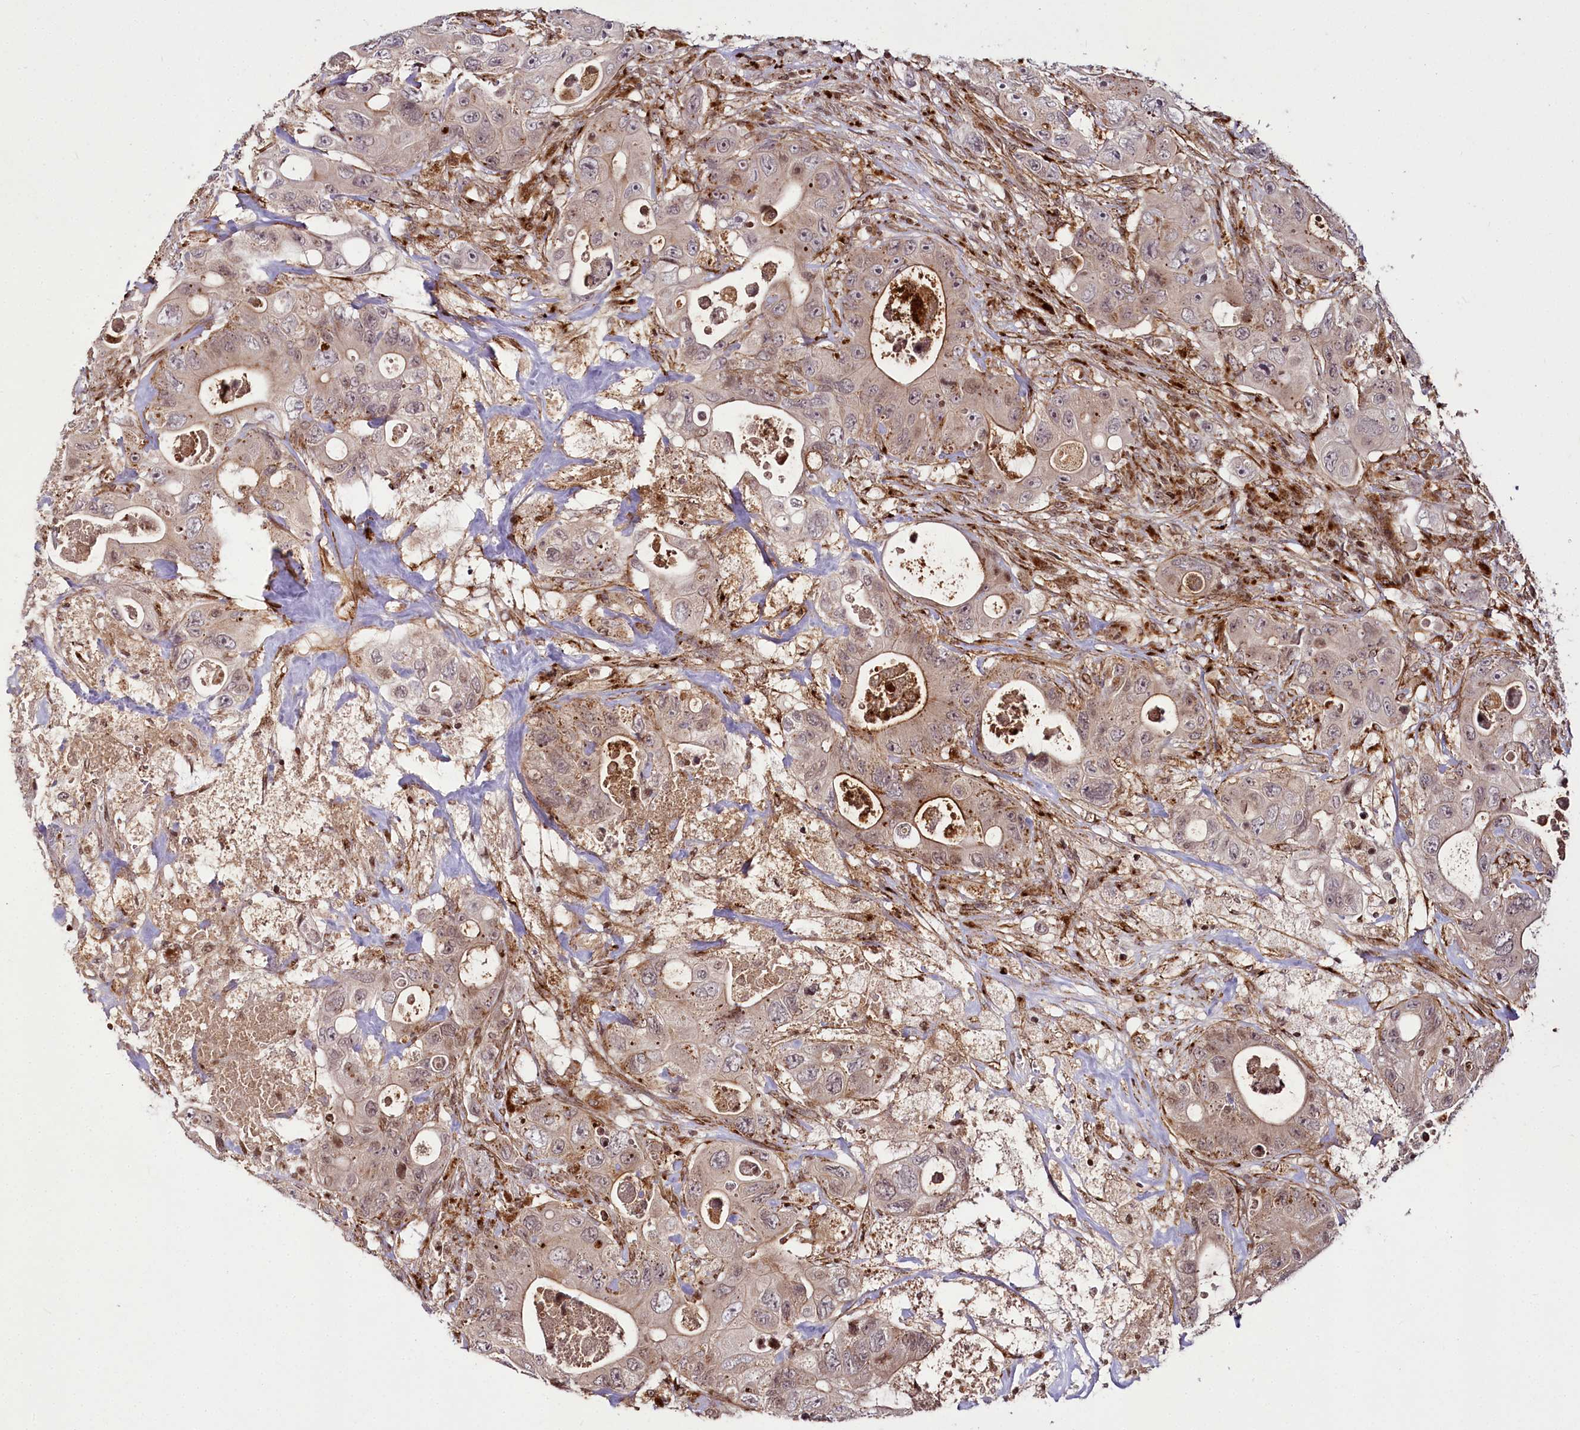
{"staining": {"intensity": "moderate", "quantity": "<25%", "location": "cytoplasmic/membranous,nuclear"}, "tissue": "colorectal cancer", "cell_type": "Tumor cells", "image_type": "cancer", "snomed": [{"axis": "morphology", "description": "Adenocarcinoma, NOS"}, {"axis": "topography", "description": "Colon"}], "caption": "A low amount of moderate cytoplasmic/membranous and nuclear expression is present in about <25% of tumor cells in colorectal cancer tissue.", "gene": "HOXC8", "patient": {"sex": "female", "age": 46}}